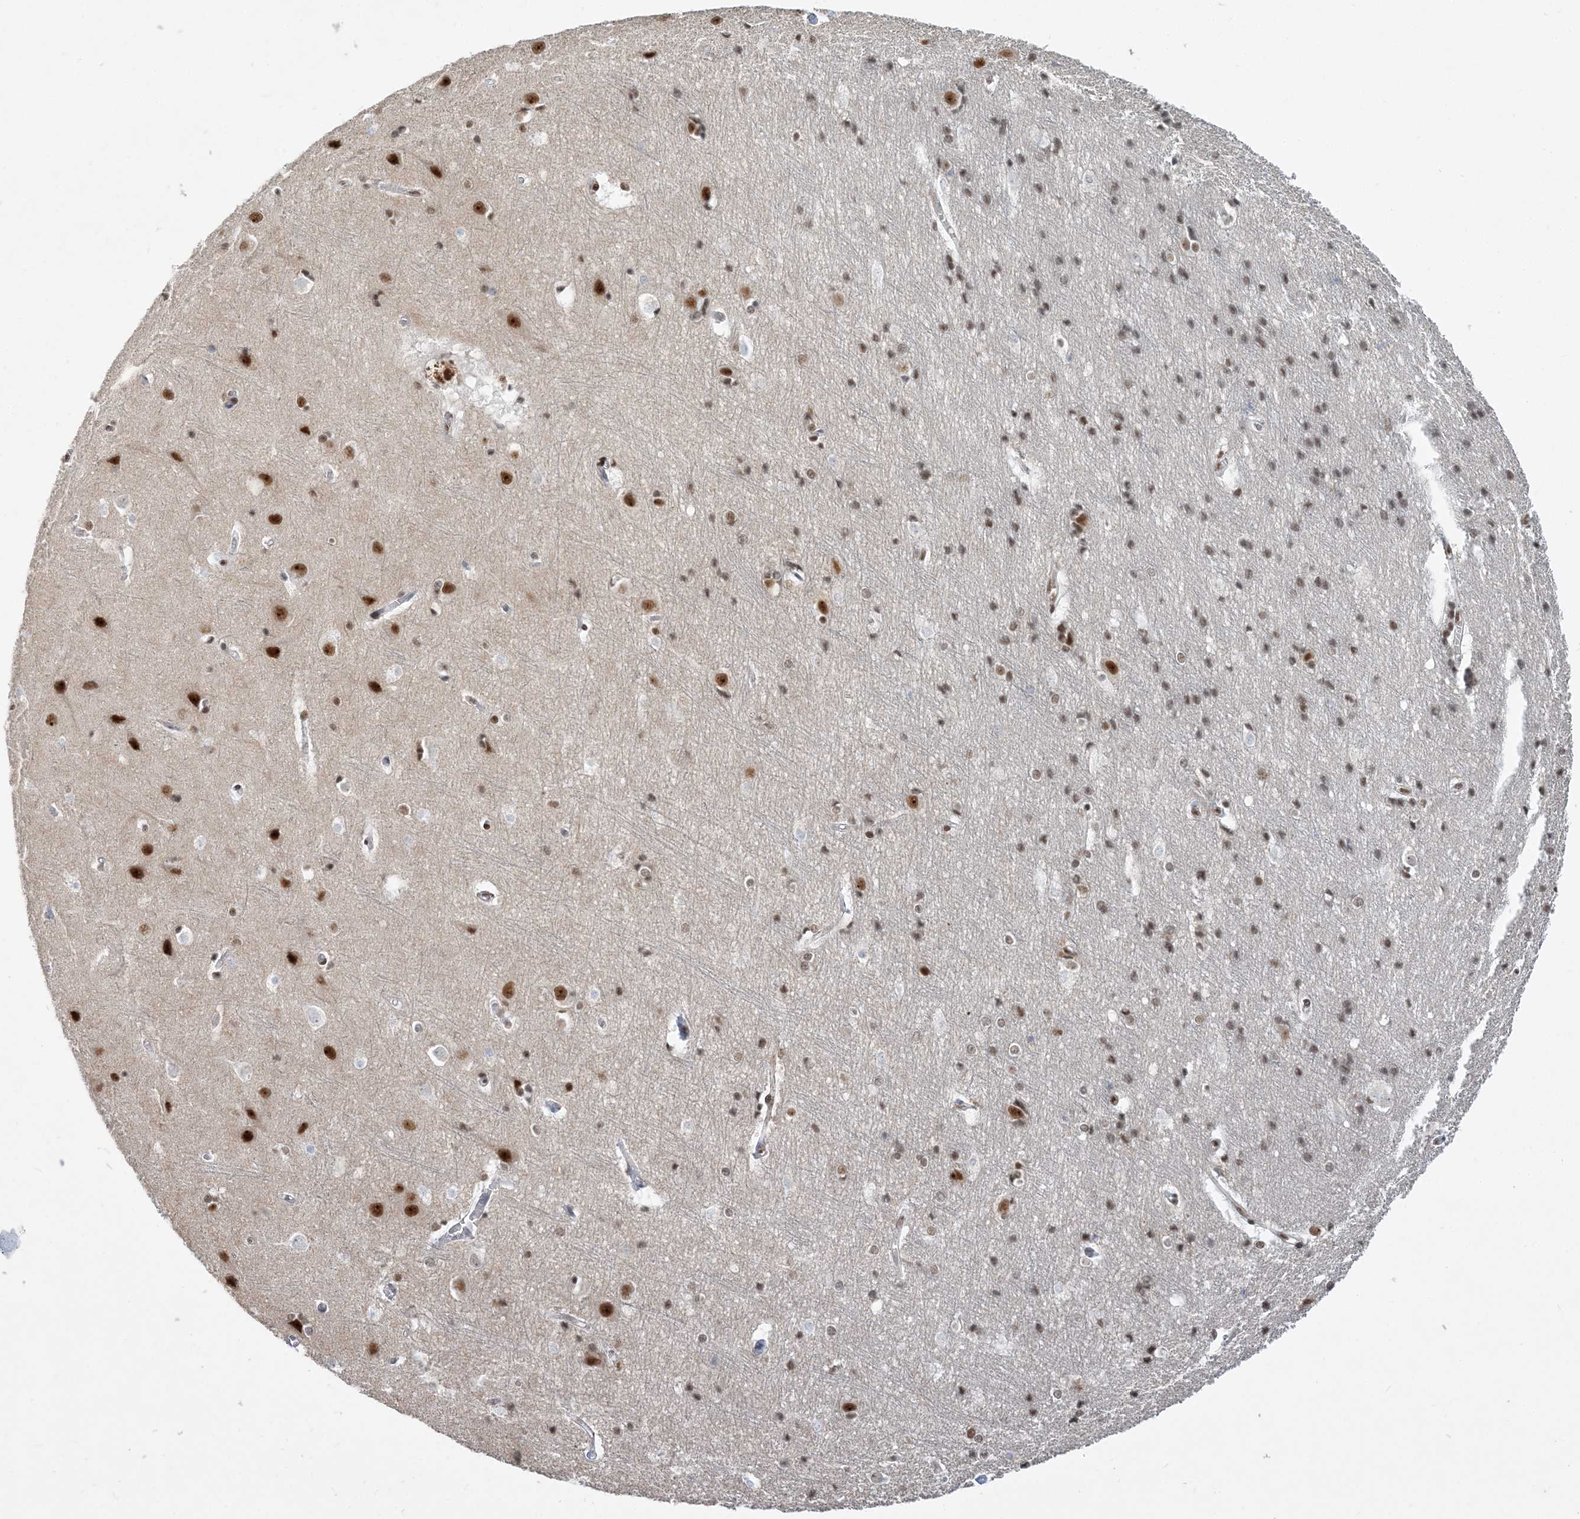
{"staining": {"intensity": "moderate", "quantity": "25%-75%", "location": "nuclear"}, "tissue": "cerebral cortex", "cell_type": "Endothelial cells", "image_type": "normal", "snomed": [{"axis": "morphology", "description": "Normal tissue, NOS"}, {"axis": "topography", "description": "Cerebral cortex"}], "caption": "Approximately 25%-75% of endothelial cells in normal human cerebral cortex reveal moderate nuclear protein positivity as visualized by brown immunohistochemical staining.", "gene": "PLRG1", "patient": {"sex": "male", "age": 54}}